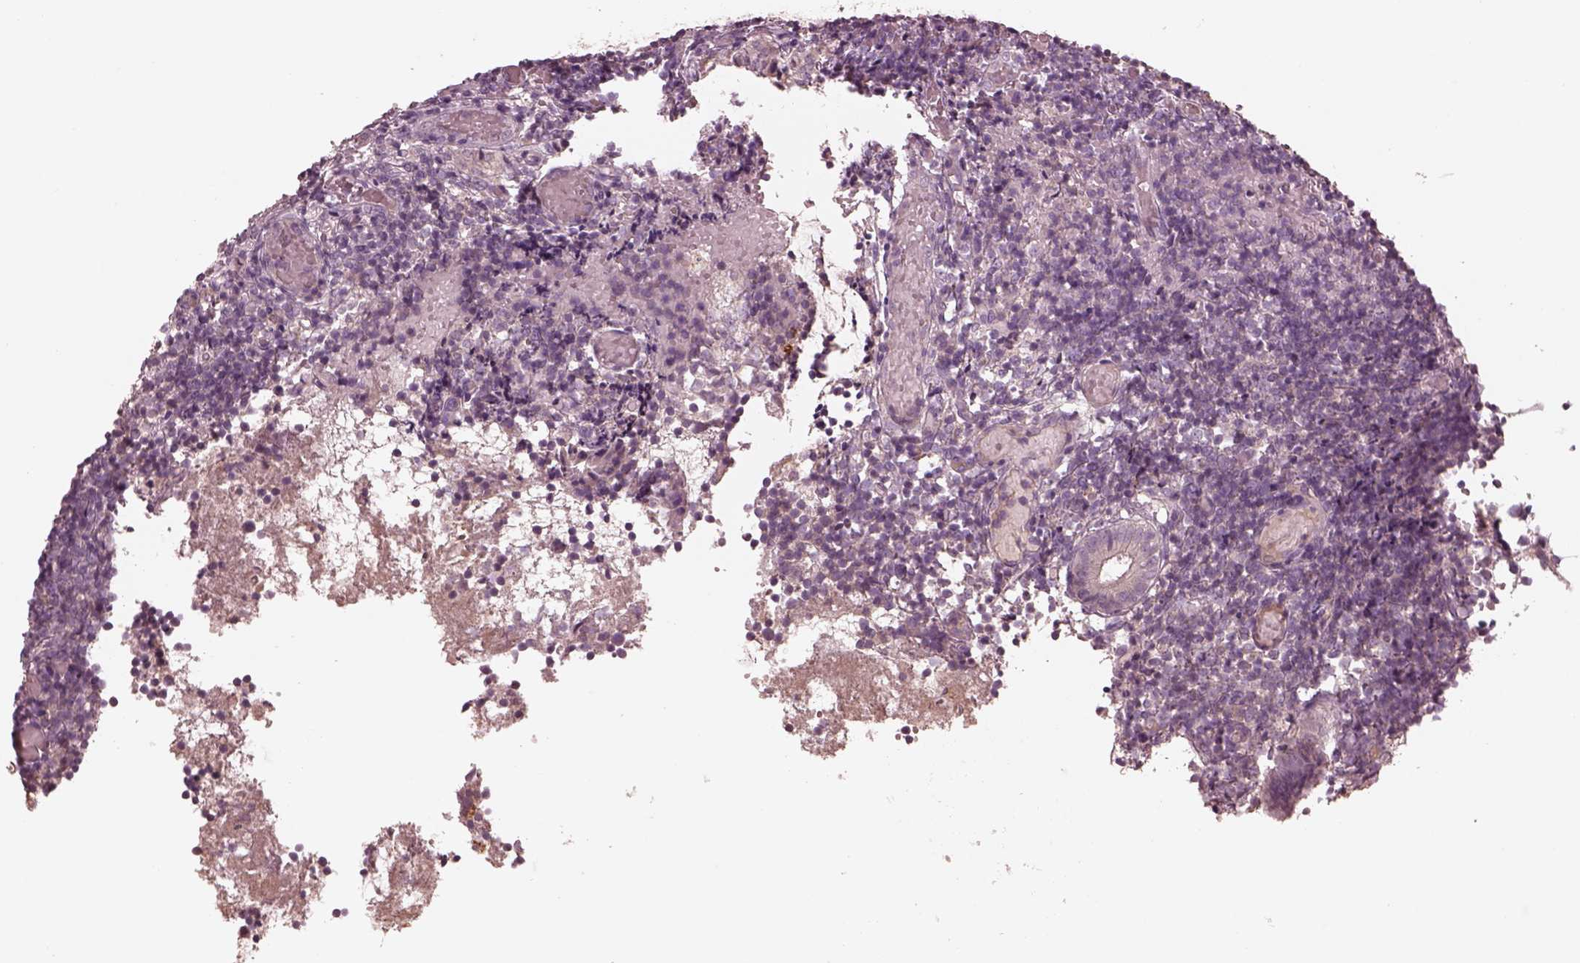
{"staining": {"intensity": "negative", "quantity": "none", "location": "none"}, "tissue": "appendix", "cell_type": "Glandular cells", "image_type": "normal", "snomed": [{"axis": "morphology", "description": "Normal tissue, NOS"}, {"axis": "topography", "description": "Appendix"}], "caption": "An image of human appendix is negative for staining in glandular cells. Brightfield microscopy of IHC stained with DAB (3,3'-diaminobenzidine) (brown) and hematoxylin (blue), captured at high magnification.", "gene": "VWA5B1", "patient": {"sex": "female", "age": 32}}